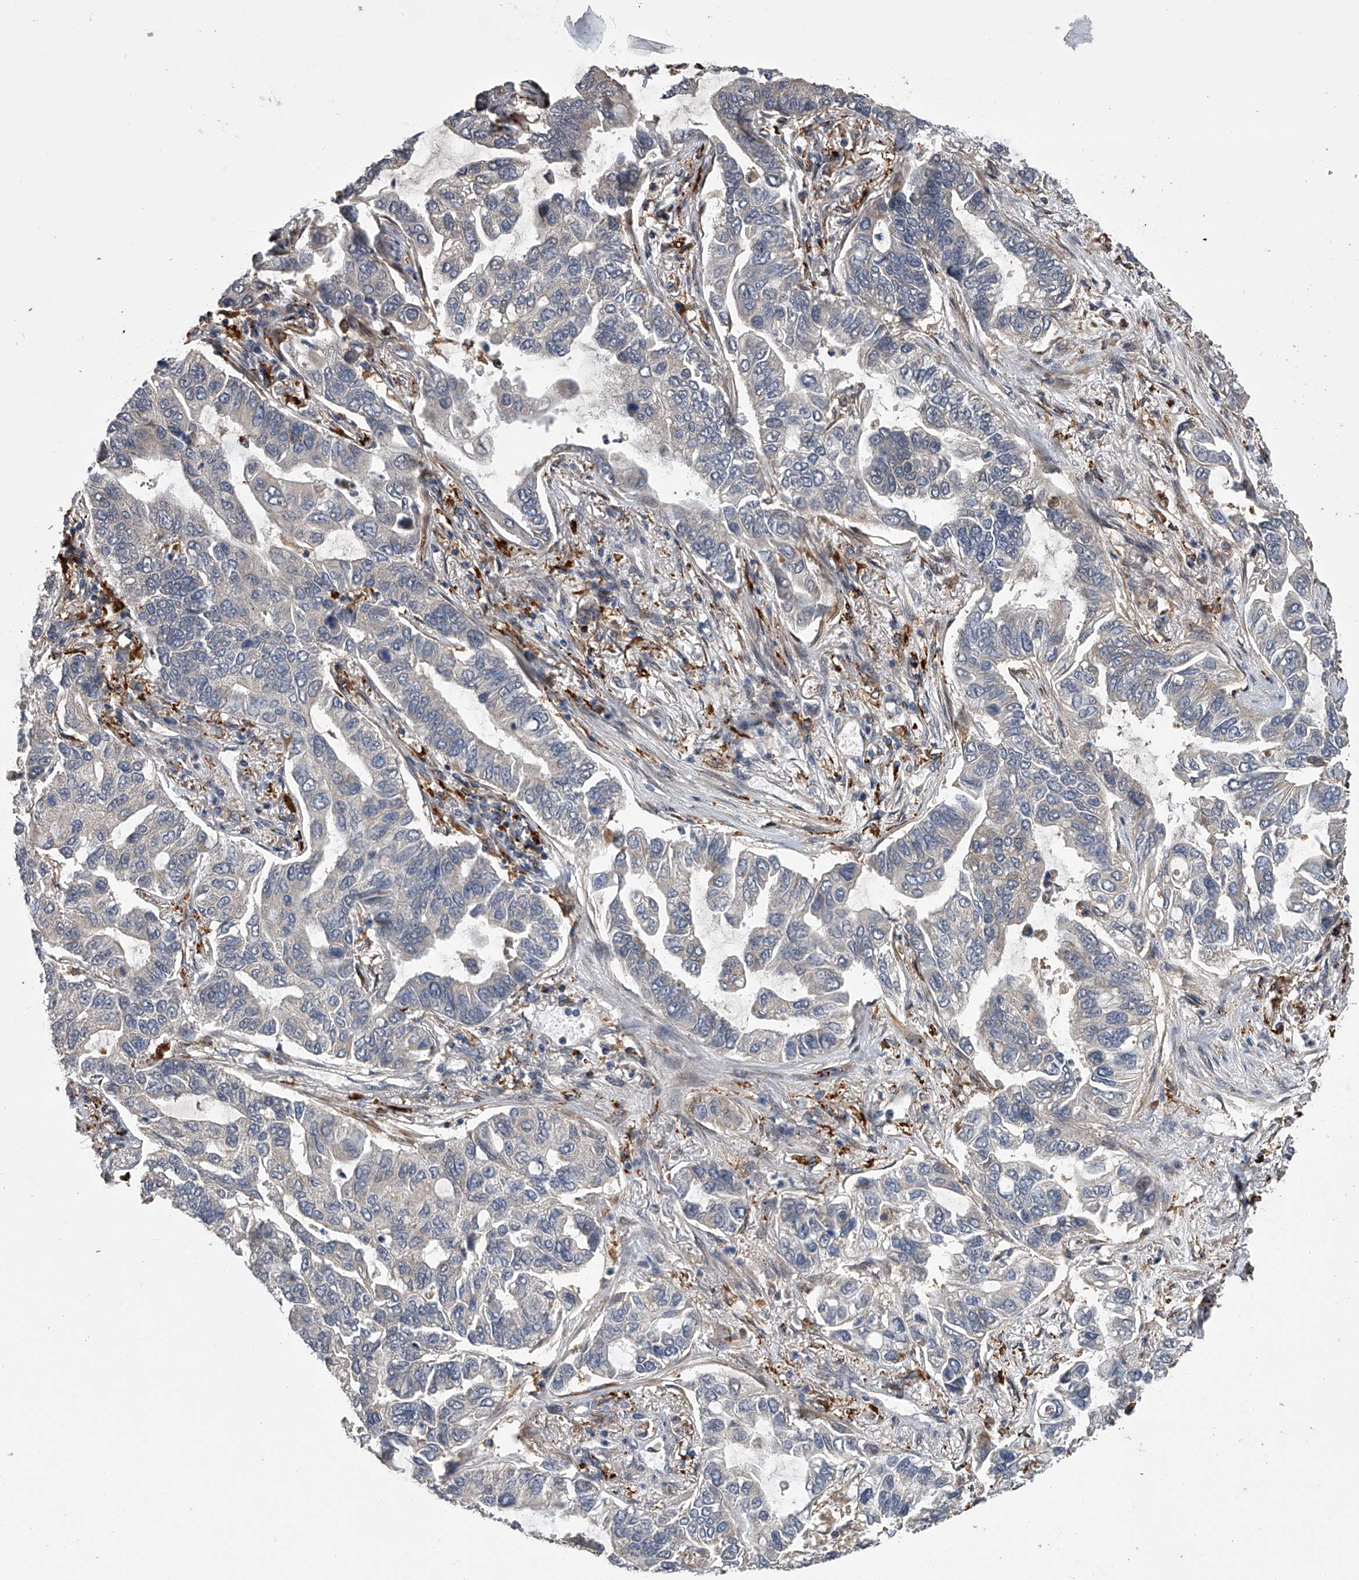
{"staining": {"intensity": "negative", "quantity": "none", "location": "none"}, "tissue": "lung cancer", "cell_type": "Tumor cells", "image_type": "cancer", "snomed": [{"axis": "morphology", "description": "Adenocarcinoma, NOS"}, {"axis": "topography", "description": "Lung"}], "caption": "Immunohistochemistry (IHC) photomicrograph of neoplastic tissue: human lung cancer stained with DAB (3,3'-diaminobenzidine) shows no significant protein expression in tumor cells.", "gene": "TRIM8", "patient": {"sex": "male", "age": 64}}